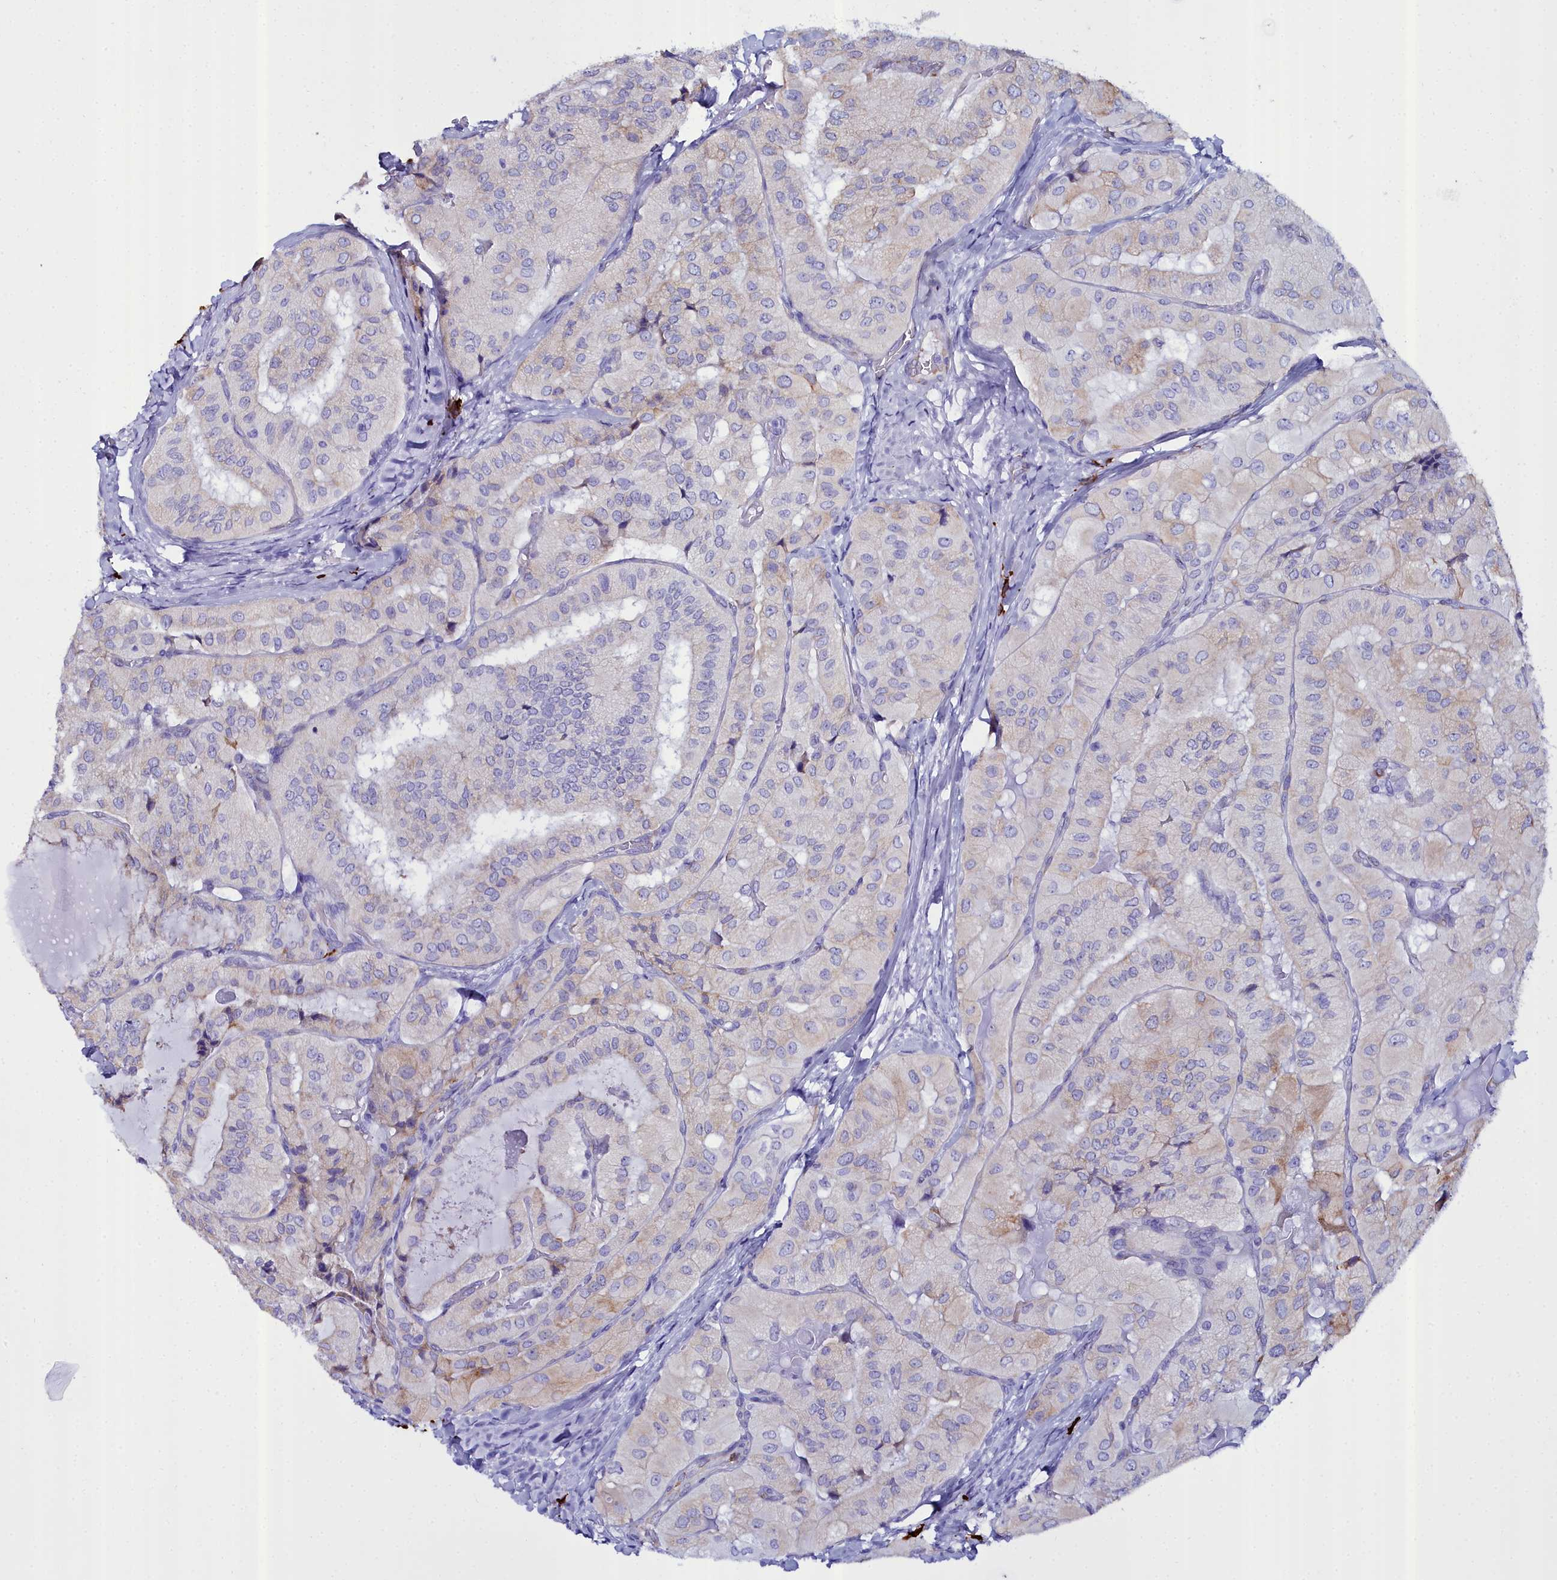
{"staining": {"intensity": "weak", "quantity": "<25%", "location": "cytoplasmic/membranous"}, "tissue": "thyroid cancer", "cell_type": "Tumor cells", "image_type": "cancer", "snomed": [{"axis": "morphology", "description": "Normal tissue, NOS"}, {"axis": "morphology", "description": "Papillary adenocarcinoma, NOS"}, {"axis": "topography", "description": "Thyroid gland"}], "caption": "The image shows no staining of tumor cells in thyroid cancer (papillary adenocarcinoma).", "gene": "TXNDC5", "patient": {"sex": "female", "age": 59}}